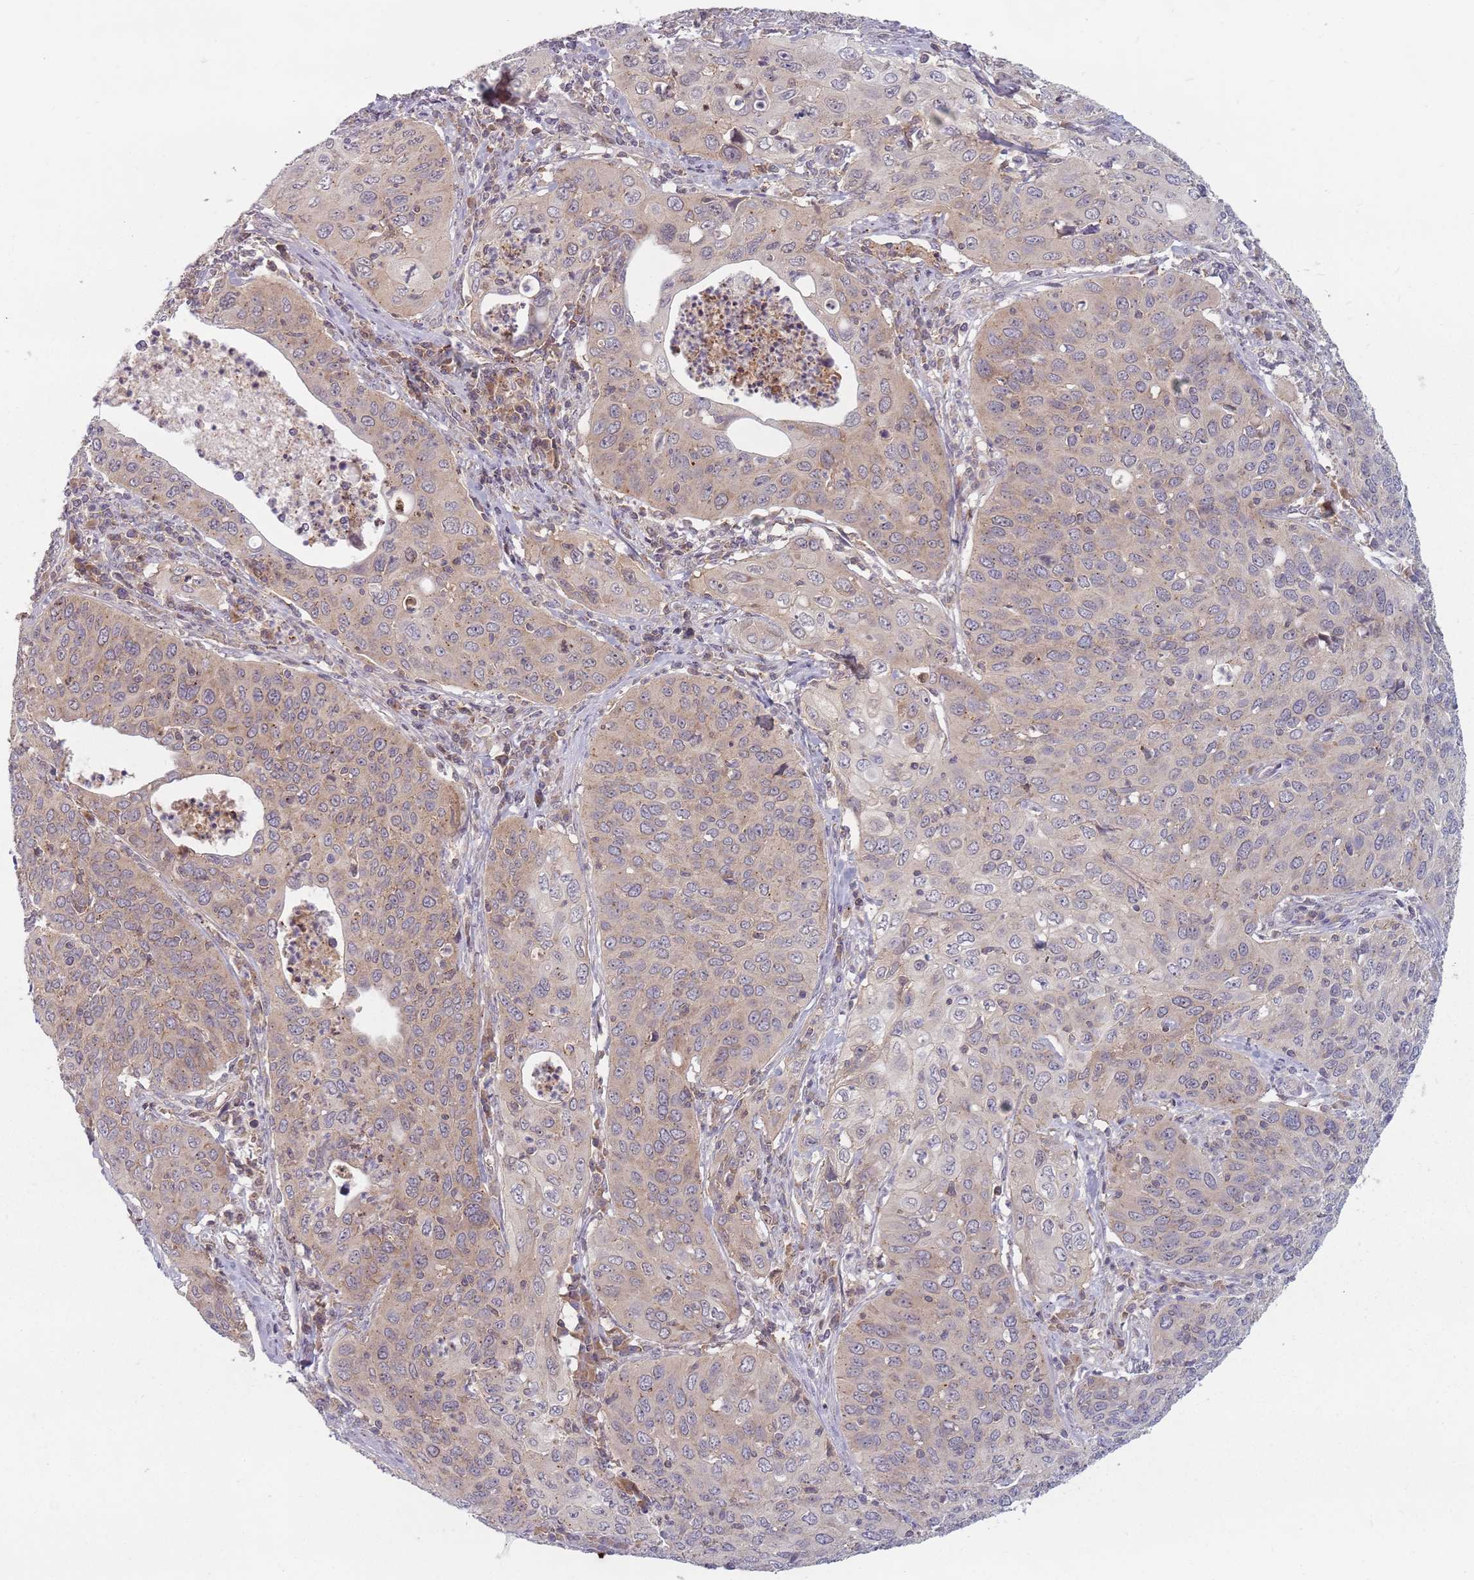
{"staining": {"intensity": "weak", "quantity": "25%-75%", "location": "cytoplasmic/membranous"}, "tissue": "cervical cancer", "cell_type": "Tumor cells", "image_type": "cancer", "snomed": [{"axis": "morphology", "description": "Squamous cell carcinoma, NOS"}, {"axis": "topography", "description": "Cervix"}], "caption": "Protein analysis of cervical squamous cell carcinoma tissue reveals weak cytoplasmic/membranous positivity in approximately 25%-75% of tumor cells. (DAB (3,3'-diaminobenzidine) = brown stain, brightfield microscopy at high magnification).", "gene": "ASB13", "patient": {"sex": "female", "age": 36}}